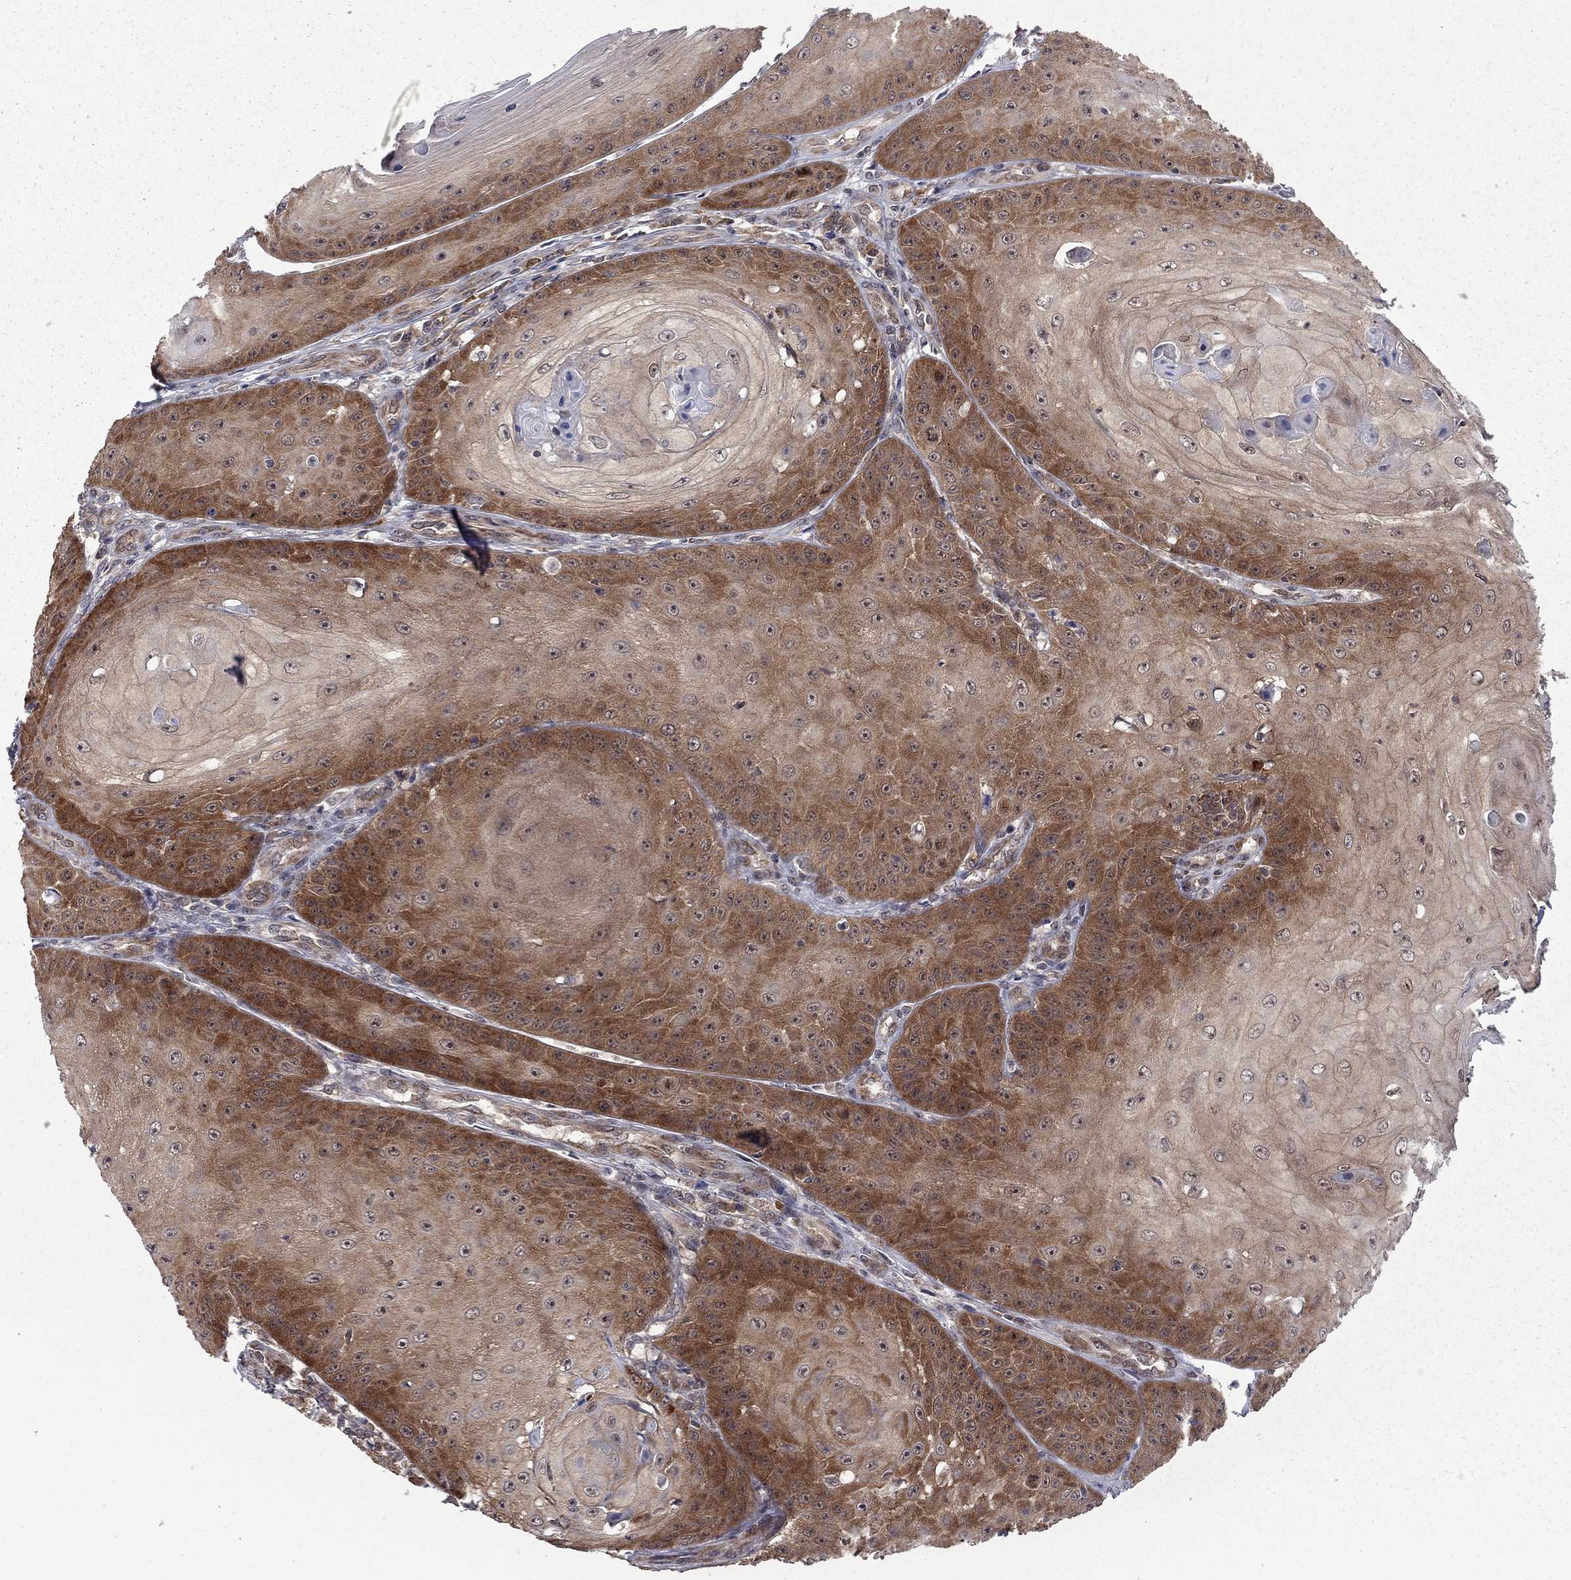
{"staining": {"intensity": "strong", "quantity": "25%-75%", "location": "cytoplasmic/membranous"}, "tissue": "skin cancer", "cell_type": "Tumor cells", "image_type": "cancer", "snomed": [{"axis": "morphology", "description": "Squamous cell carcinoma, NOS"}, {"axis": "topography", "description": "Skin"}], "caption": "This is an image of immunohistochemistry (IHC) staining of skin squamous cell carcinoma, which shows strong staining in the cytoplasmic/membranous of tumor cells.", "gene": "NAA50", "patient": {"sex": "male", "age": 70}}